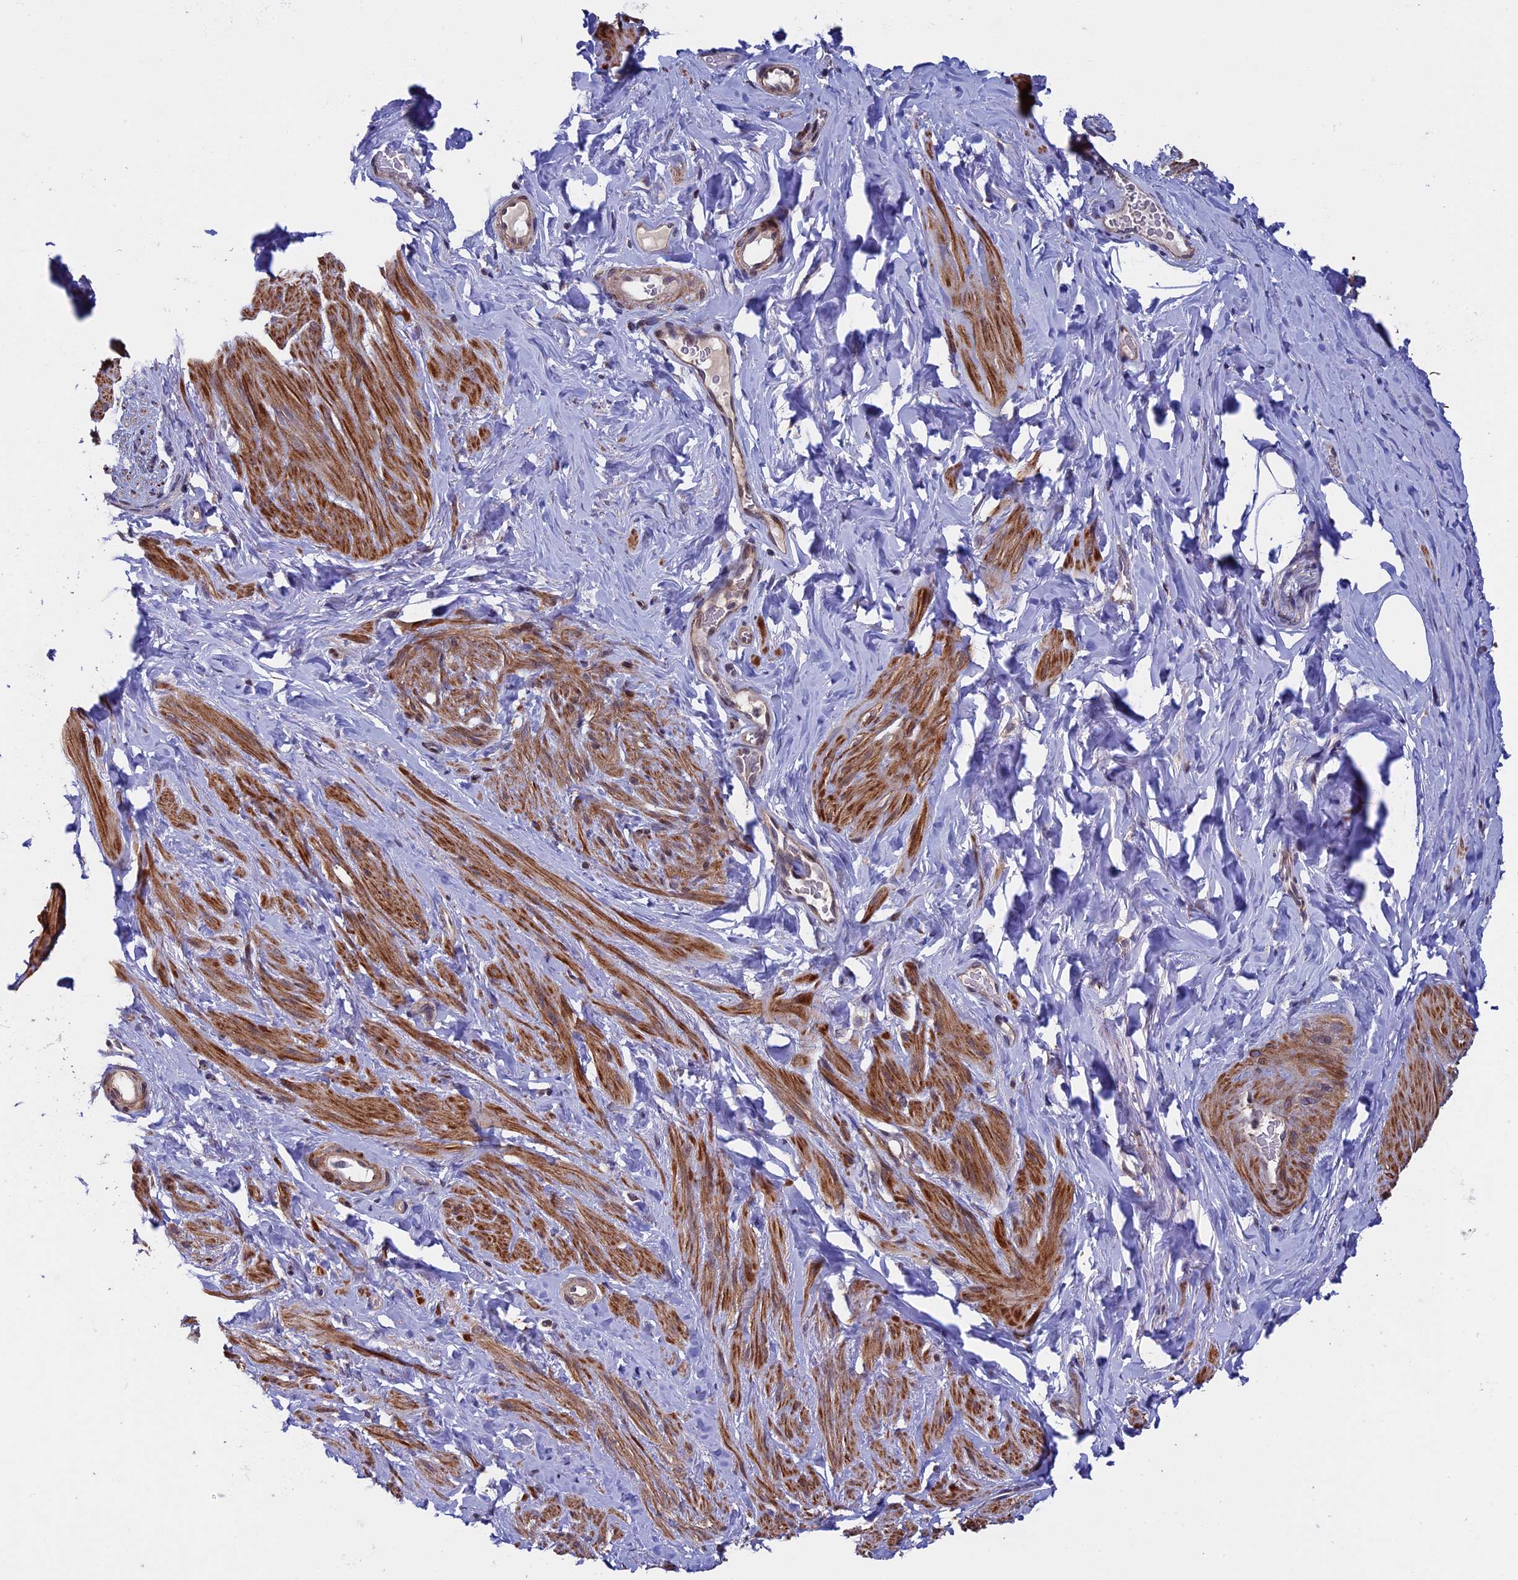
{"staining": {"intensity": "moderate", "quantity": "25%-75%", "location": "cytoplasmic/membranous"}, "tissue": "smooth muscle", "cell_type": "Smooth muscle cells", "image_type": "normal", "snomed": [{"axis": "morphology", "description": "Normal tissue, NOS"}, {"axis": "topography", "description": "Smooth muscle"}, {"axis": "topography", "description": "Peripheral nerve tissue"}], "caption": "About 25%-75% of smooth muscle cells in benign human smooth muscle exhibit moderate cytoplasmic/membranous protein positivity as visualized by brown immunohistochemical staining.", "gene": "RNF17", "patient": {"sex": "male", "age": 69}}